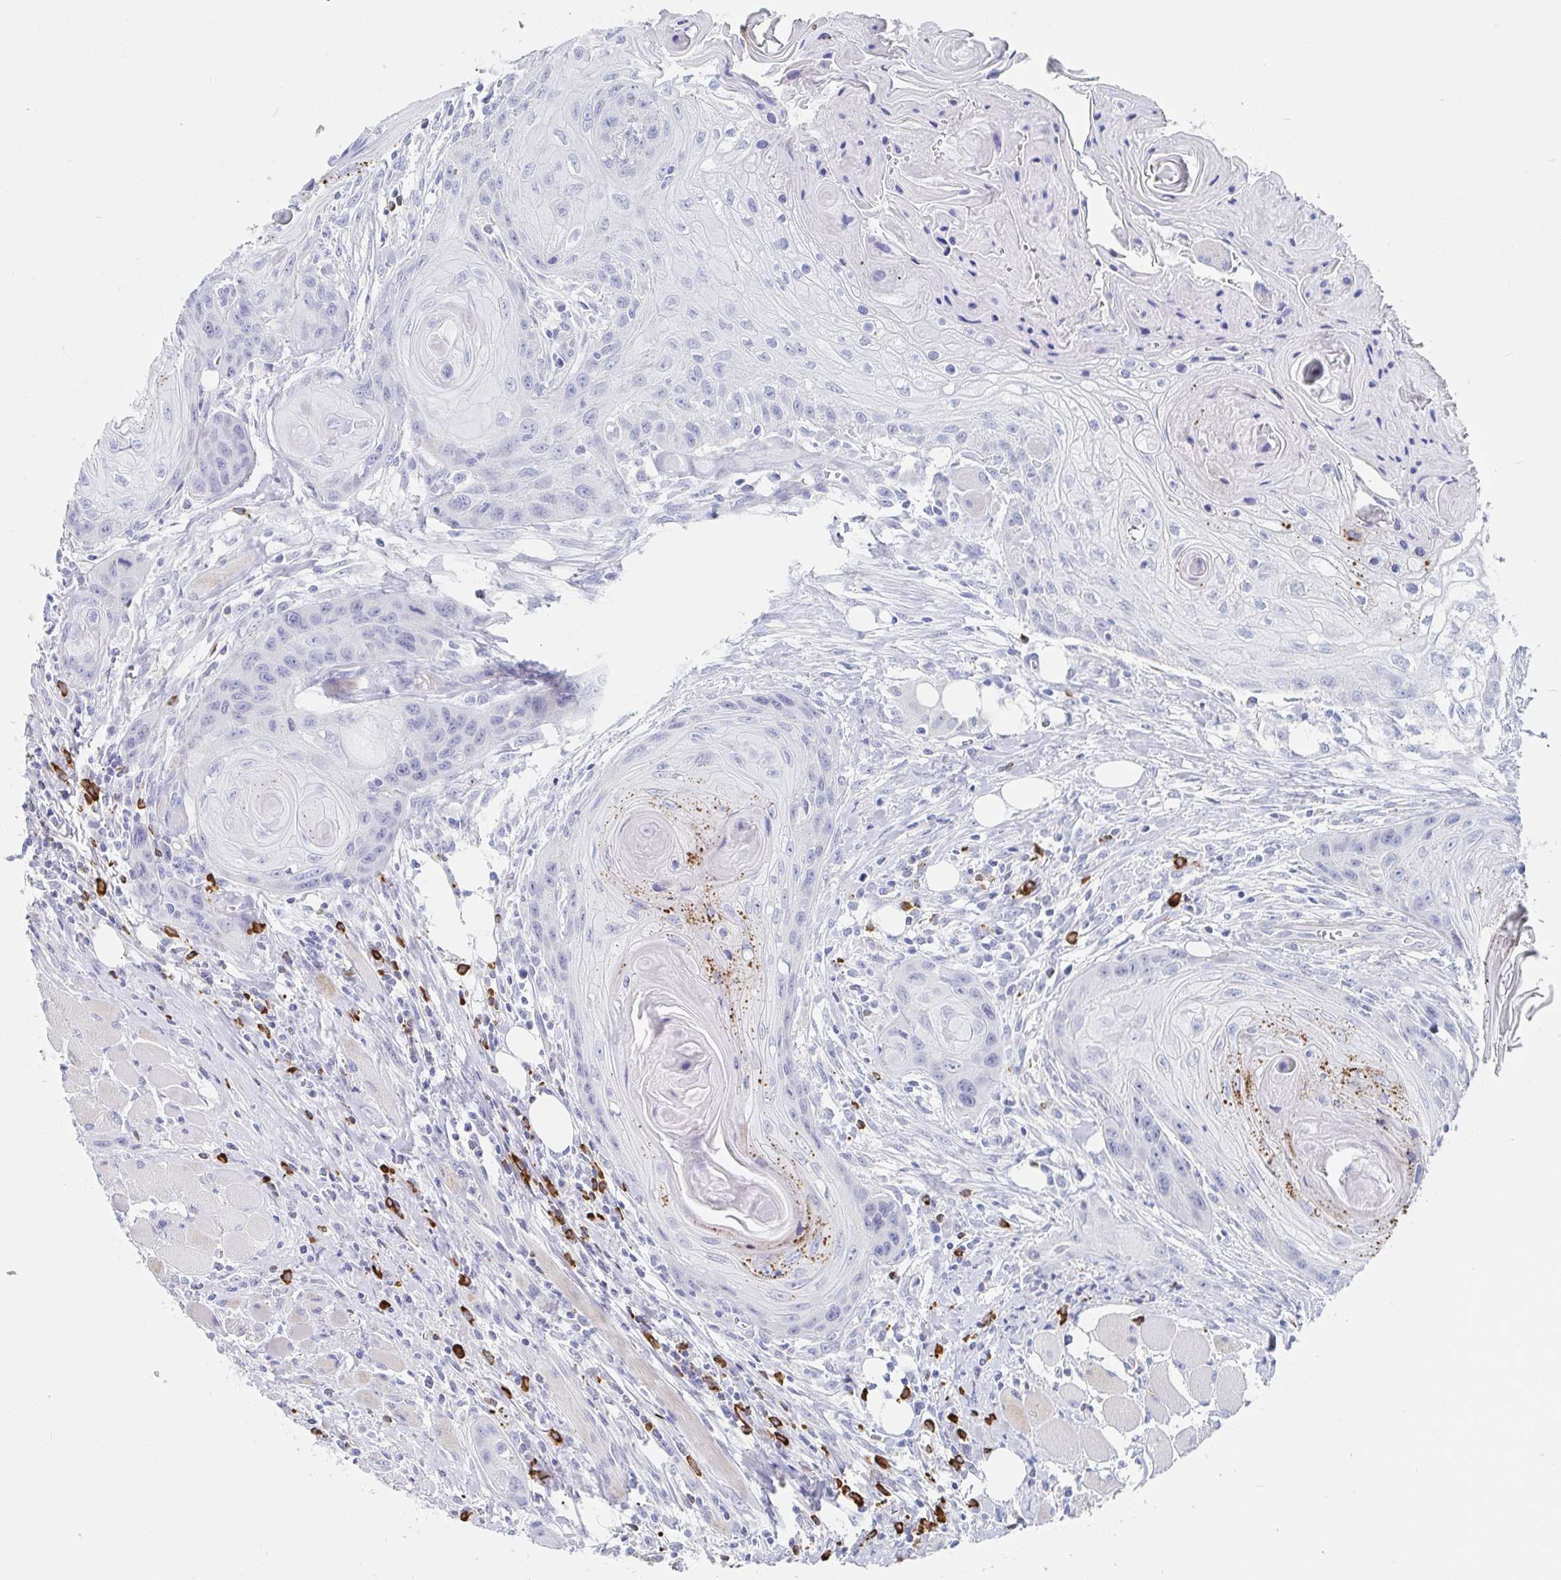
{"staining": {"intensity": "moderate", "quantity": "<25%", "location": "cytoplasmic/membranous"}, "tissue": "head and neck cancer", "cell_type": "Tumor cells", "image_type": "cancer", "snomed": [{"axis": "morphology", "description": "Squamous cell carcinoma, NOS"}, {"axis": "topography", "description": "Oral tissue"}, {"axis": "topography", "description": "Head-Neck"}], "caption": "Protein staining of head and neck squamous cell carcinoma tissue reveals moderate cytoplasmic/membranous staining in approximately <25% of tumor cells.", "gene": "PACSIN1", "patient": {"sex": "male", "age": 58}}